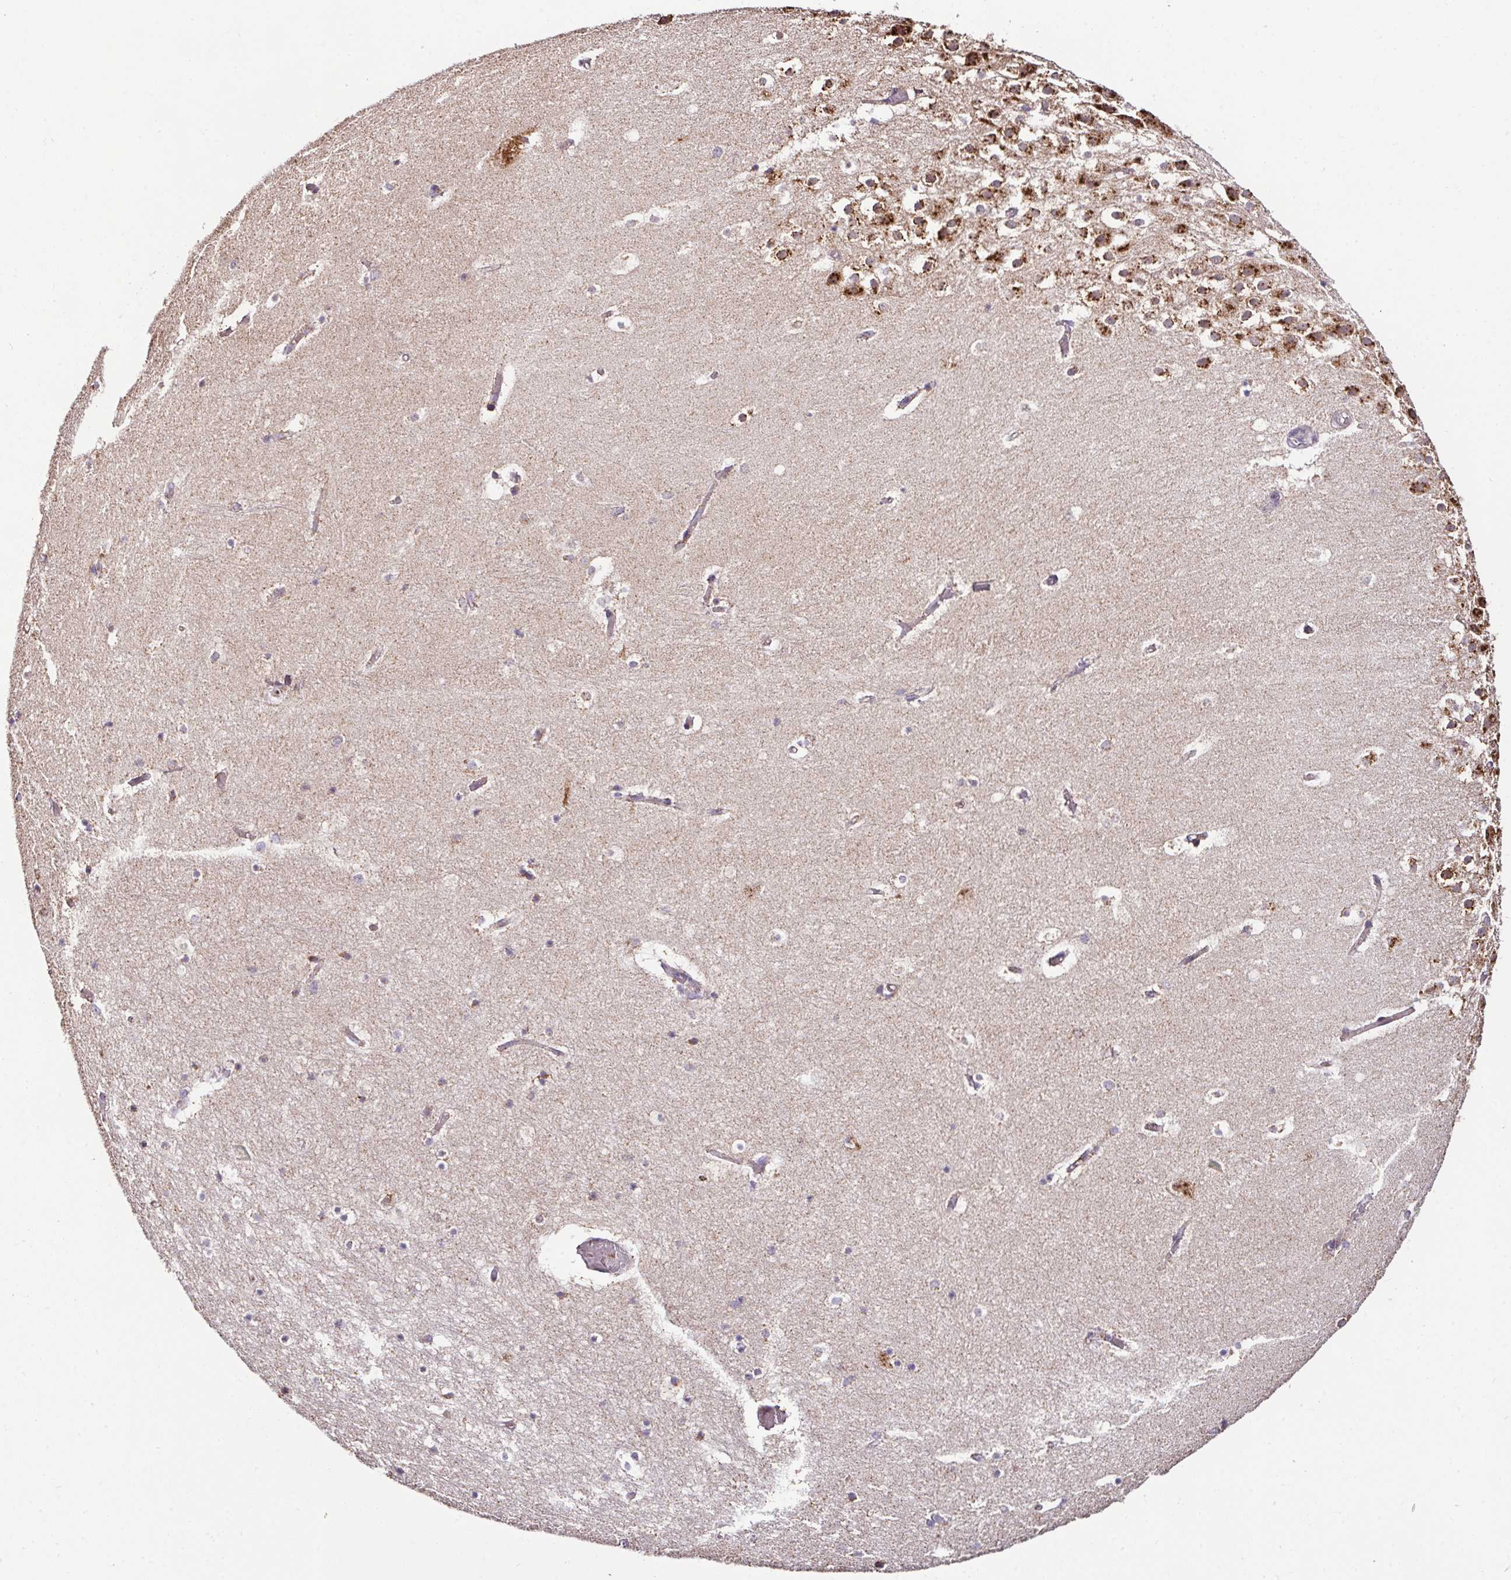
{"staining": {"intensity": "moderate", "quantity": "<25%", "location": "cytoplasmic/membranous"}, "tissue": "hippocampus", "cell_type": "Glial cells", "image_type": "normal", "snomed": [{"axis": "morphology", "description": "Normal tissue, NOS"}, {"axis": "topography", "description": "Hippocampus"}], "caption": "Moderate cytoplasmic/membranous protein positivity is appreciated in approximately <25% of glial cells in hippocampus.", "gene": "CPD", "patient": {"sex": "female", "age": 52}}